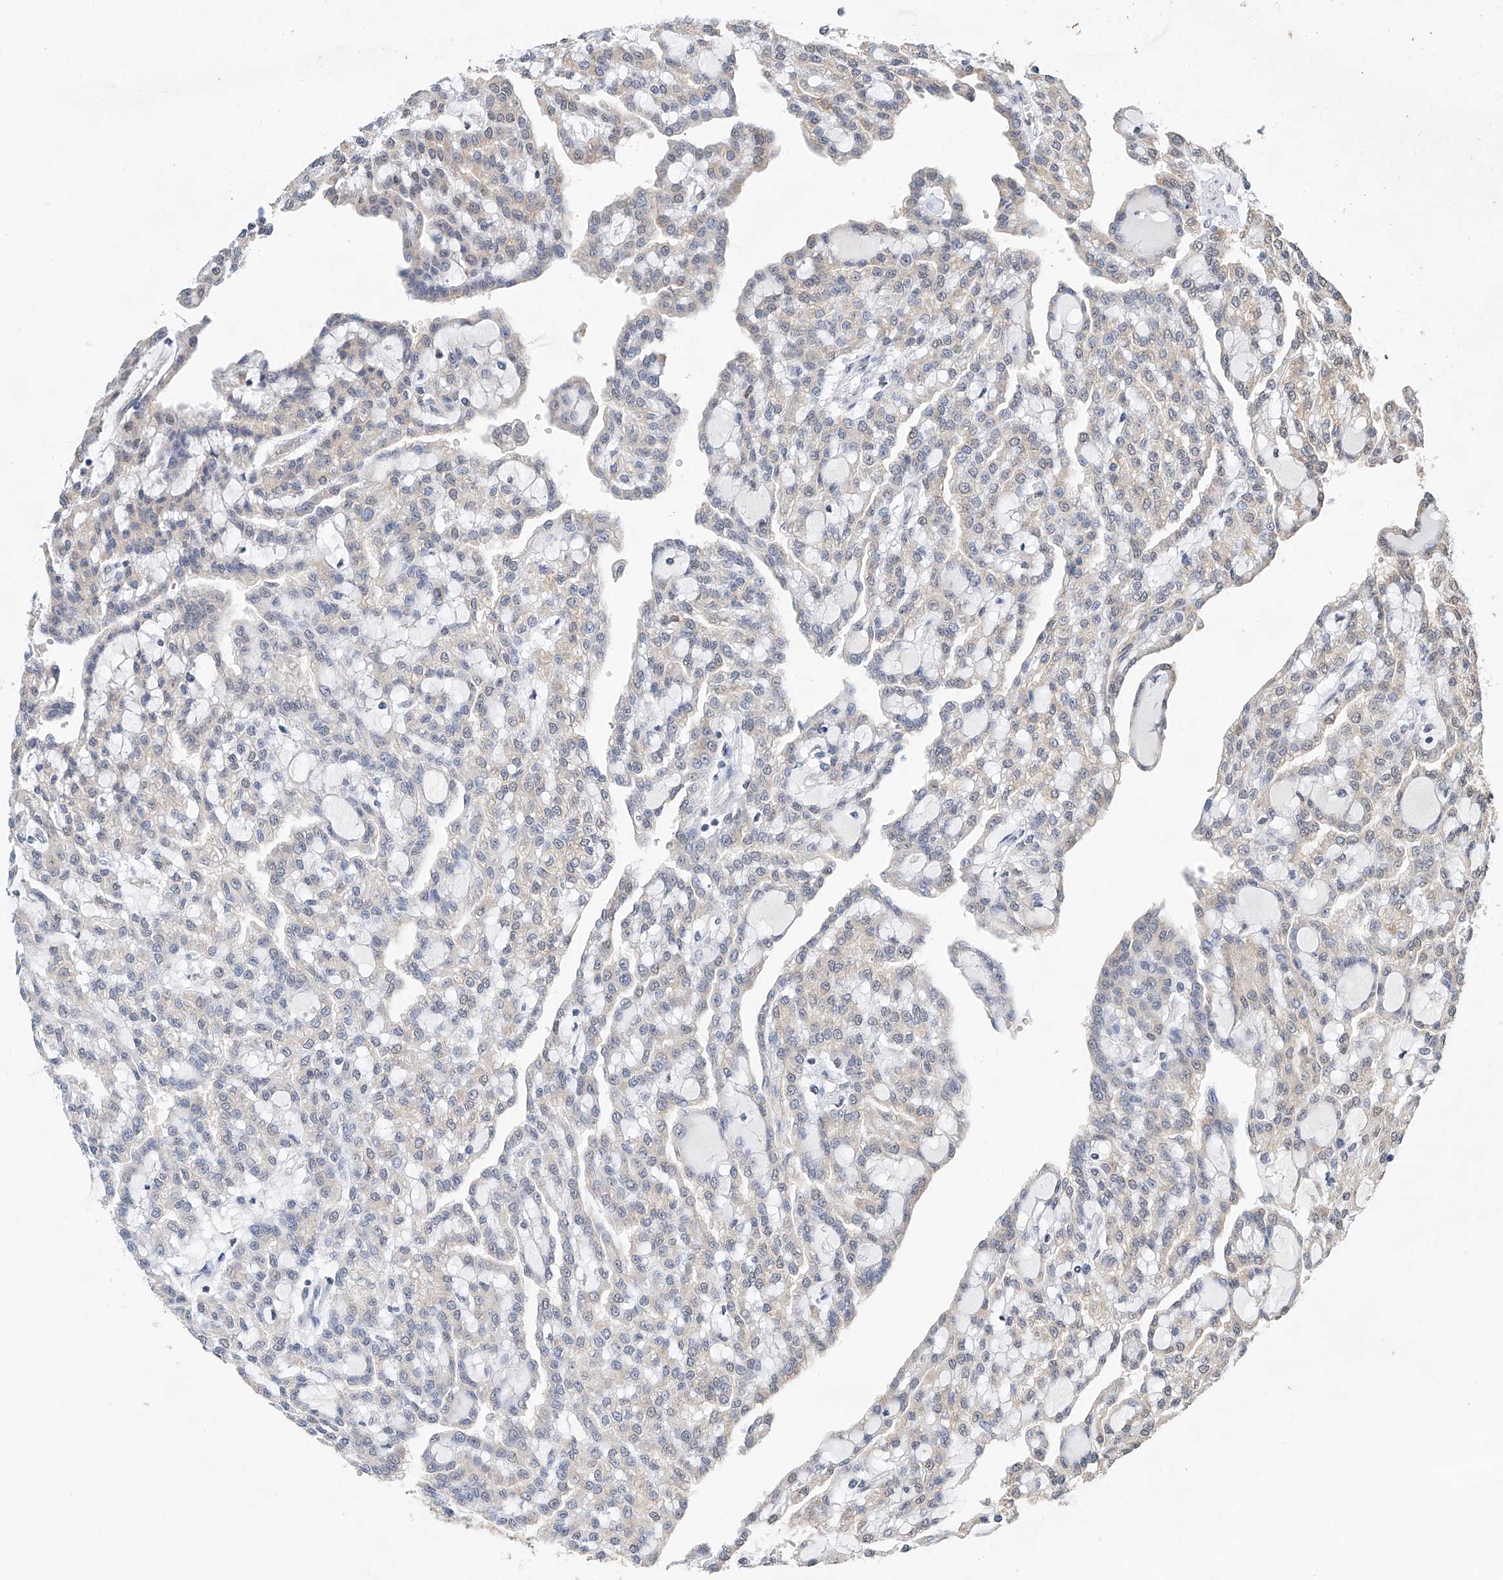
{"staining": {"intensity": "negative", "quantity": "none", "location": "none"}, "tissue": "renal cancer", "cell_type": "Tumor cells", "image_type": "cancer", "snomed": [{"axis": "morphology", "description": "Adenocarcinoma, NOS"}, {"axis": "topography", "description": "Kidney"}], "caption": "DAB (3,3'-diaminobenzidine) immunohistochemical staining of human adenocarcinoma (renal) demonstrates no significant expression in tumor cells. (DAB immunohistochemistry with hematoxylin counter stain).", "gene": "CTDP1", "patient": {"sex": "male", "age": 63}}